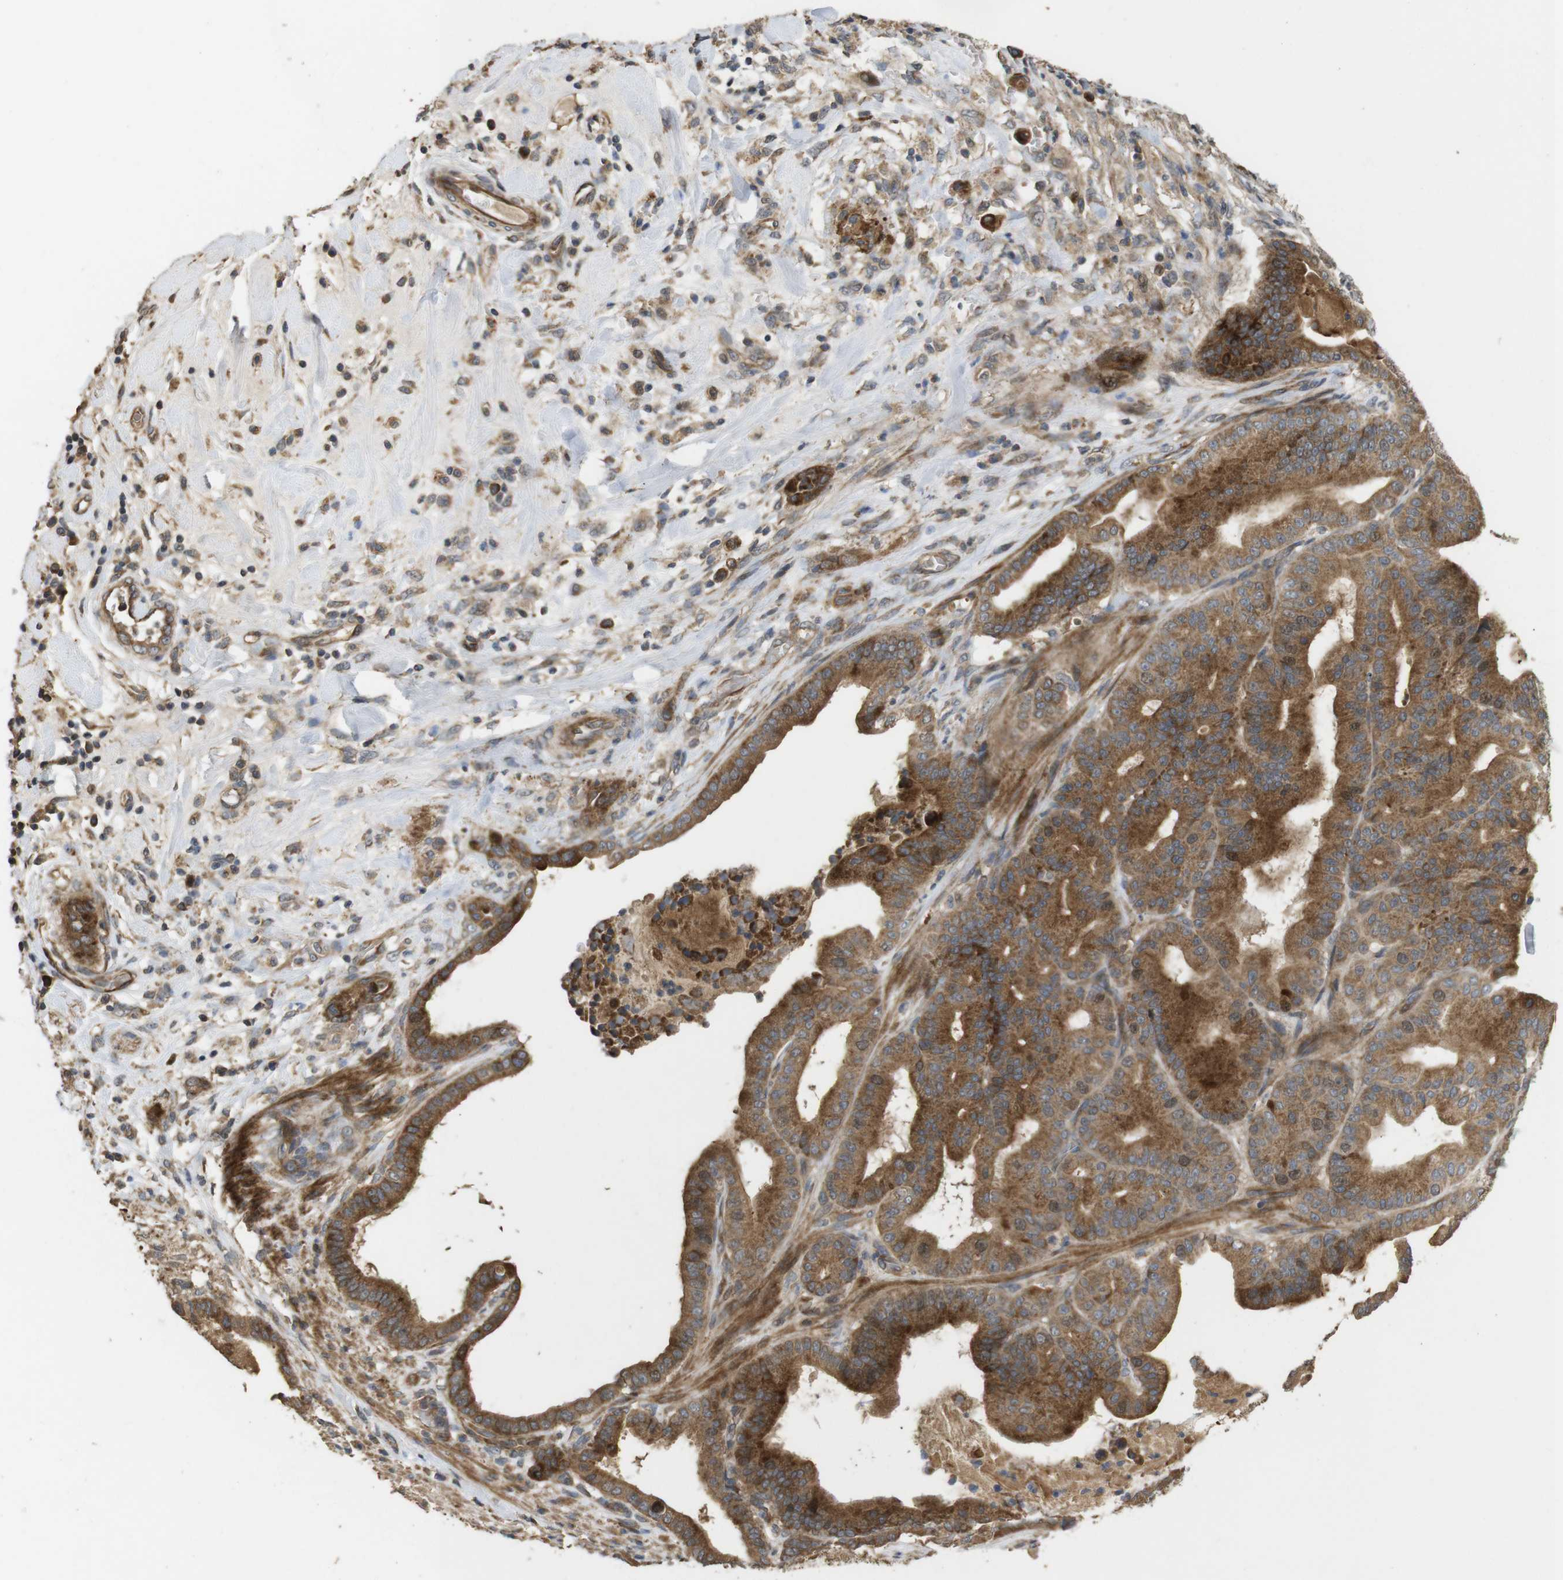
{"staining": {"intensity": "strong", "quantity": ">75%", "location": "cytoplasmic/membranous"}, "tissue": "pancreatic cancer", "cell_type": "Tumor cells", "image_type": "cancer", "snomed": [{"axis": "morphology", "description": "Adenocarcinoma, NOS"}, {"axis": "topography", "description": "Pancreas"}], "caption": "Protein staining shows strong cytoplasmic/membranous expression in about >75% of tumor cells in pancreatic adenocarcinoma. Immunohistochemistry (ihc) stains the protein of interest in brown and the nuclei are stained blue.", "gene": "PCDHB10", "patient": {"sex": "male", "age": 63}}